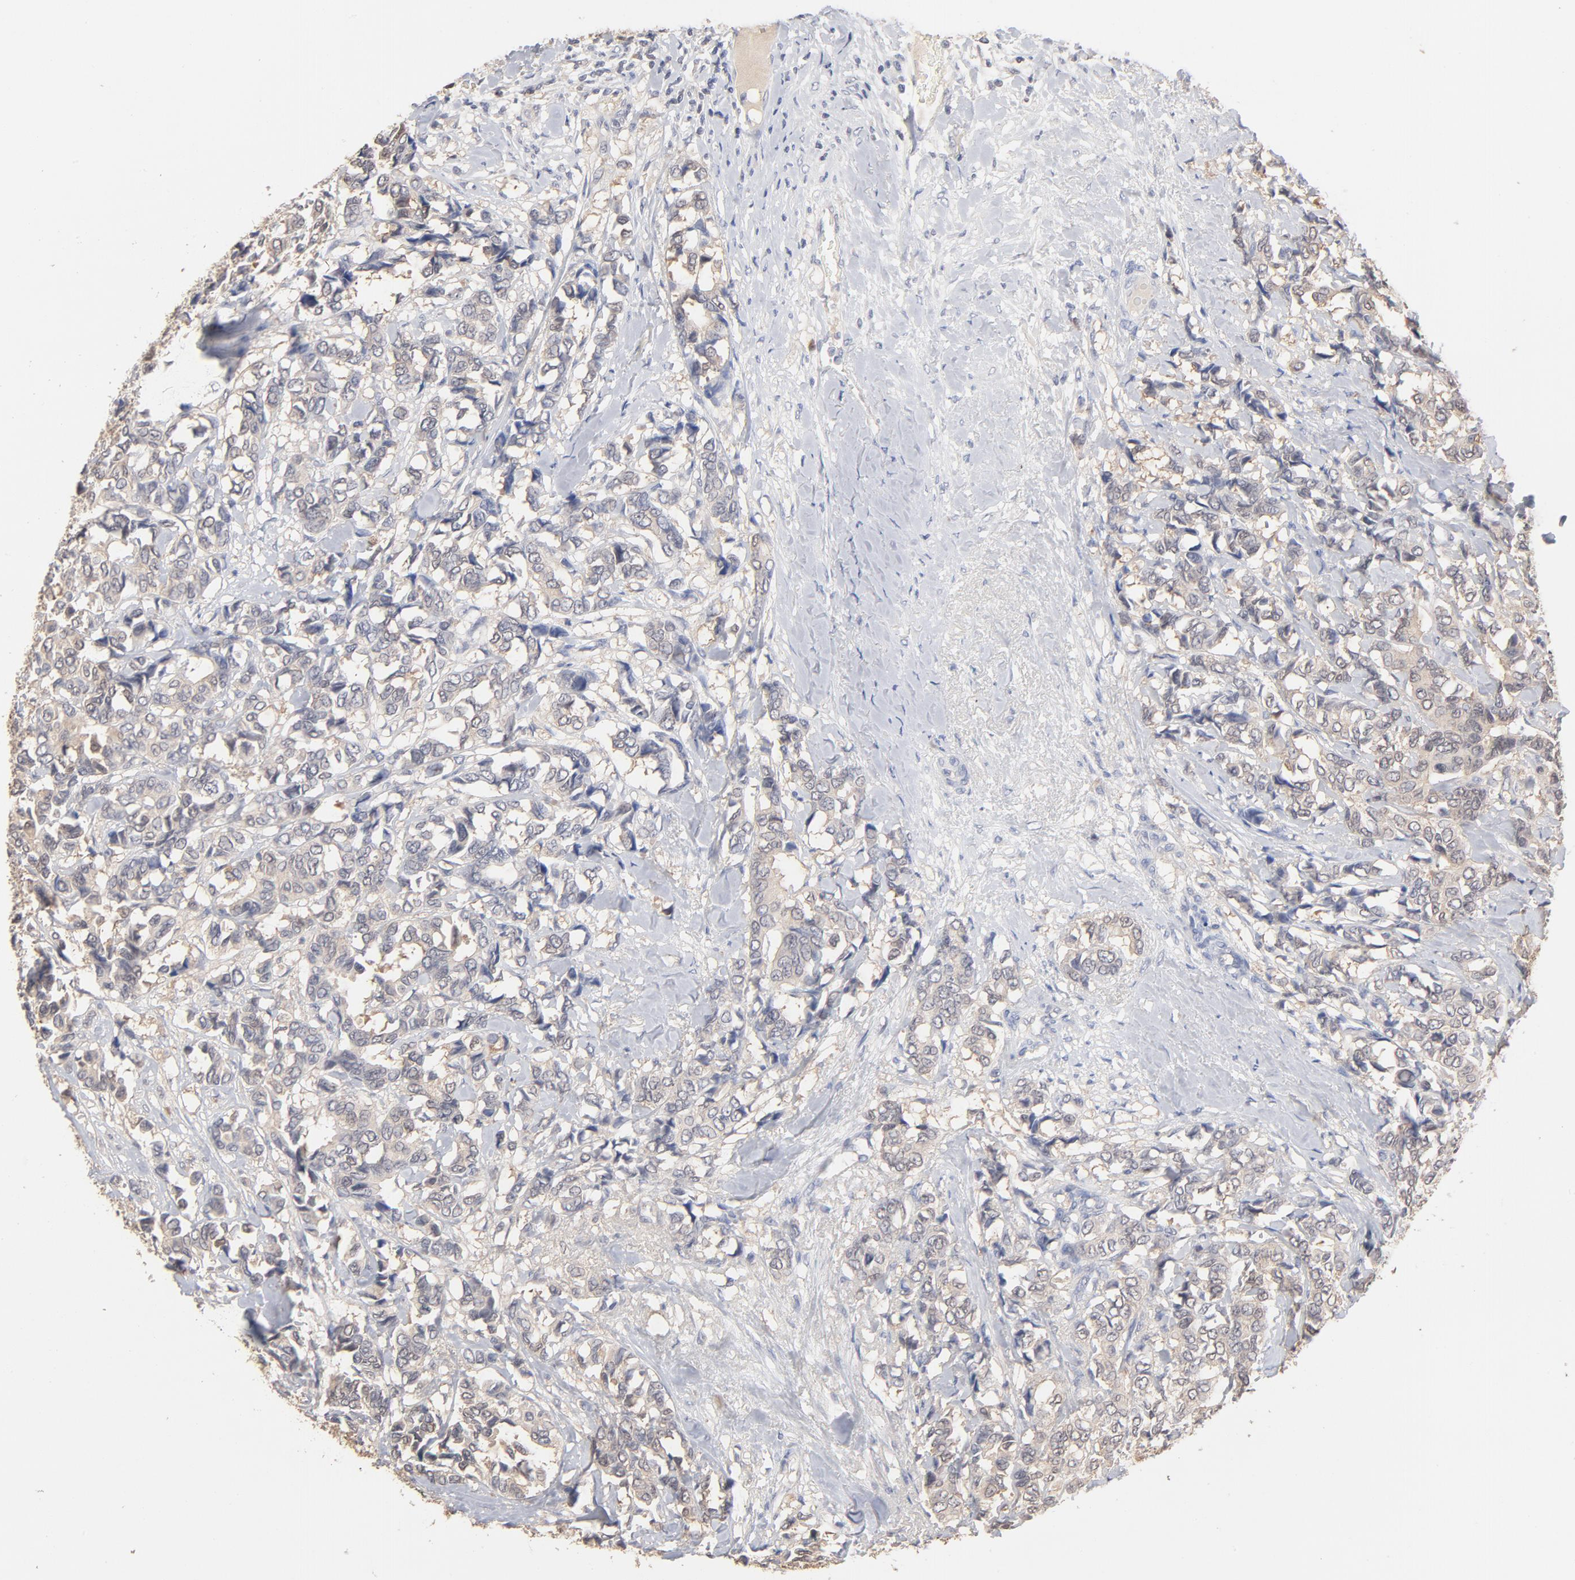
{"staining": {"intensity": "weak", "quantity": "<25%", "location": "cytoplasmic/membranous"}, "tissue": "breast cancer", "cell_type": "Tumor cells", "image_type": "cancer", "snomed": [{"axis": "morphology", "description": "Duct carcinoma"}, {"axis": "topography", "description": "Breast"}], "caption": "DAB (3,3'-diaminobenzidine) immunohistochemical staining of breast cancer (intraductal carcinoma) reveals no significant staining in tumor cells. The staining was performed using DAB to visualize the protein expression in brown, while the nuclei were stained in blue with hematoxylin (Magnification: 20x).", "gene": "MIF", "patient": {"sex": "female", "age": 87}}